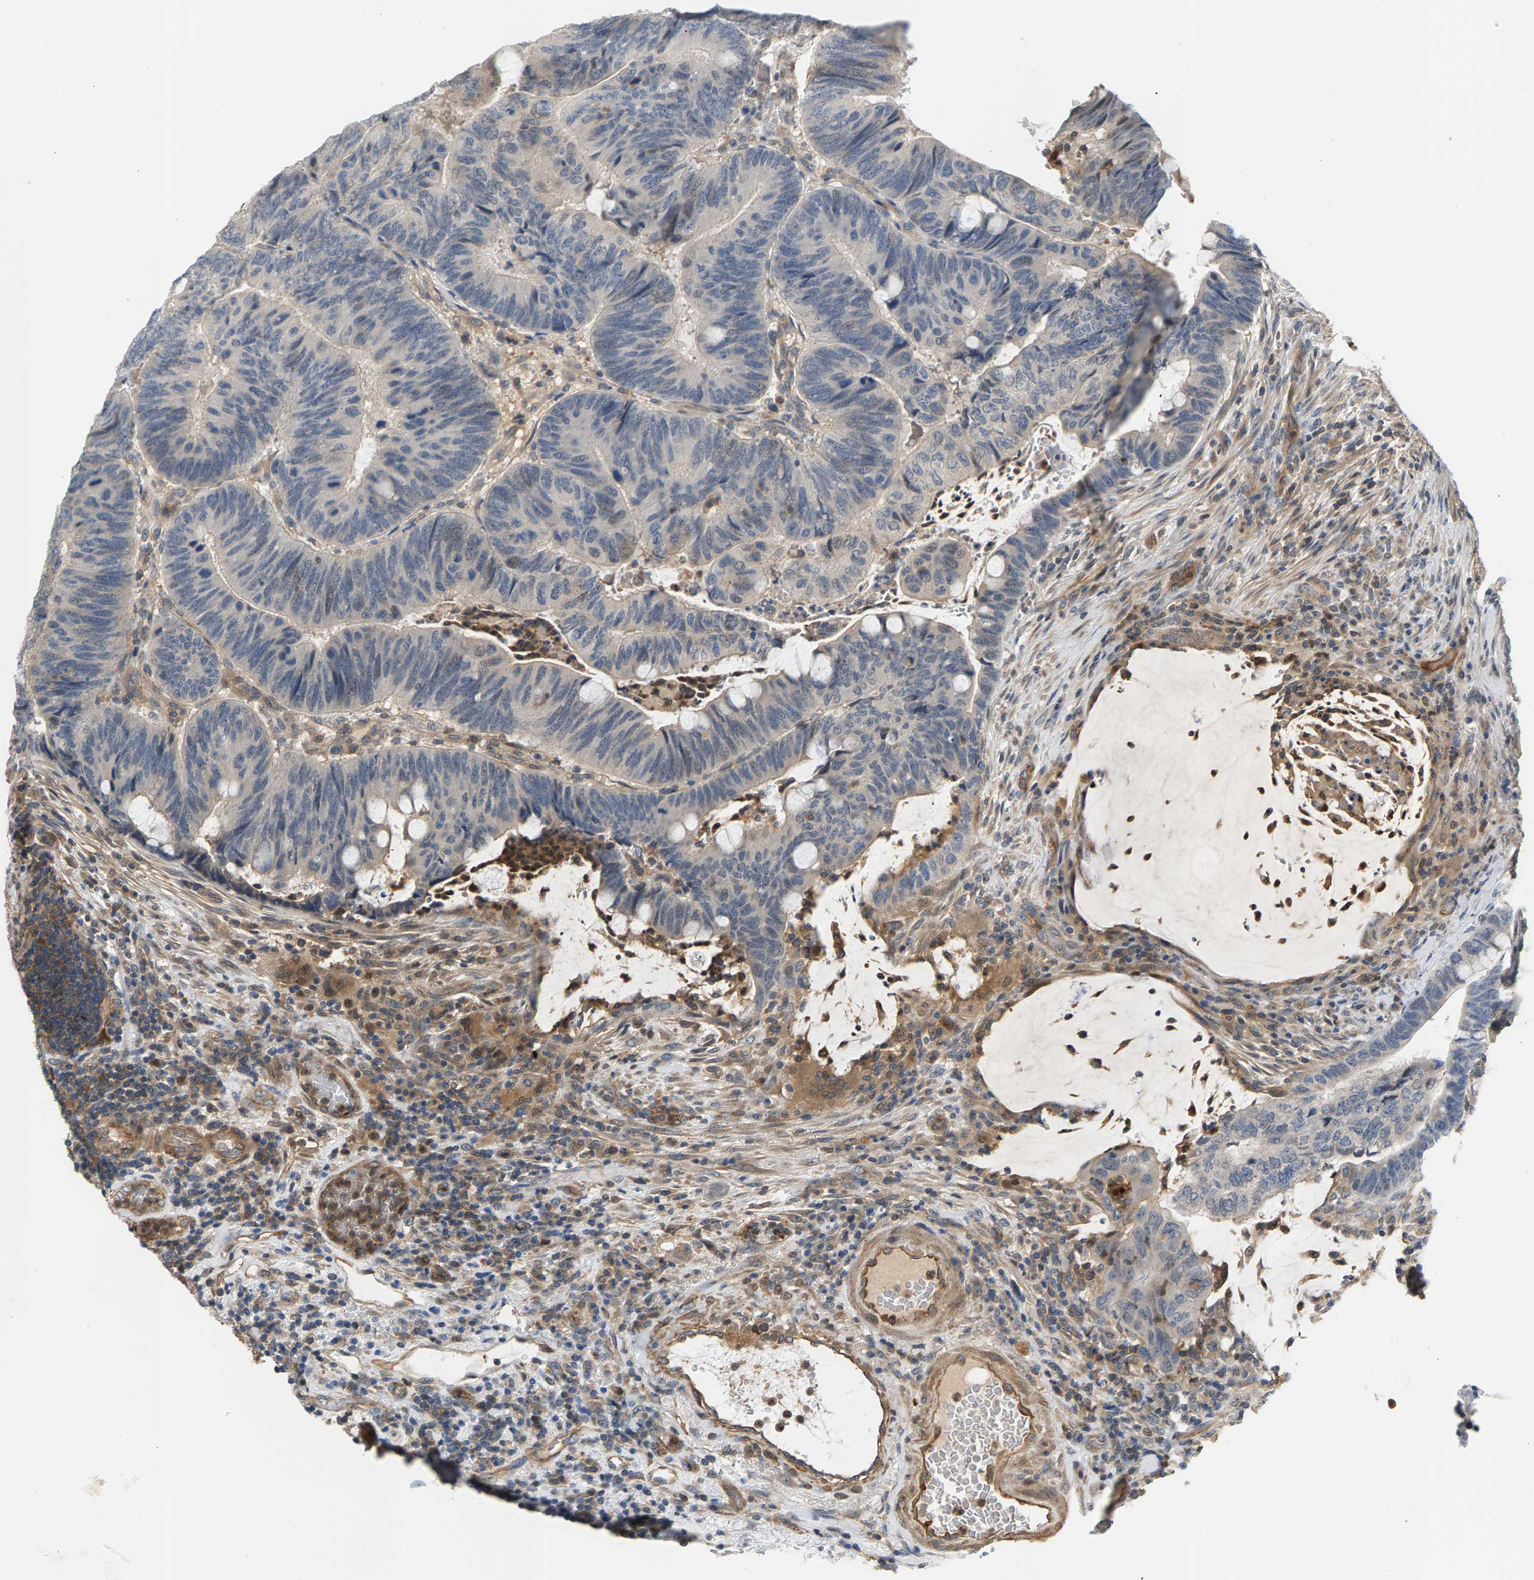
{"staining": {"intensity": "weak", "quantity": "<25%", "location": "cytoplasmic/membranous"}, "tissue": "colorectal cancer", "cell_type": "Tumor cells", "image_type": "cancer", "snomed": [{"axis": "morphology", "description": "Normal tissue, NOS"}, {"axis": "morphology", "description": "Adenocarcinoma, NOS"}, {"axis": "topography", "description": "Rectum"}, {"axis": "topography", "description": "Peripheral nerve tissue"}], "caption": "This image is of colorectal cancer (adenocarcinoma) stained with immunohistochemistry to label a protein in brown with the nuclei are counter-stained blue. There is no positivity in tumor cells.", "gene": "KRTAP27-1", "patient": {"sex": "male", "age": 92}}